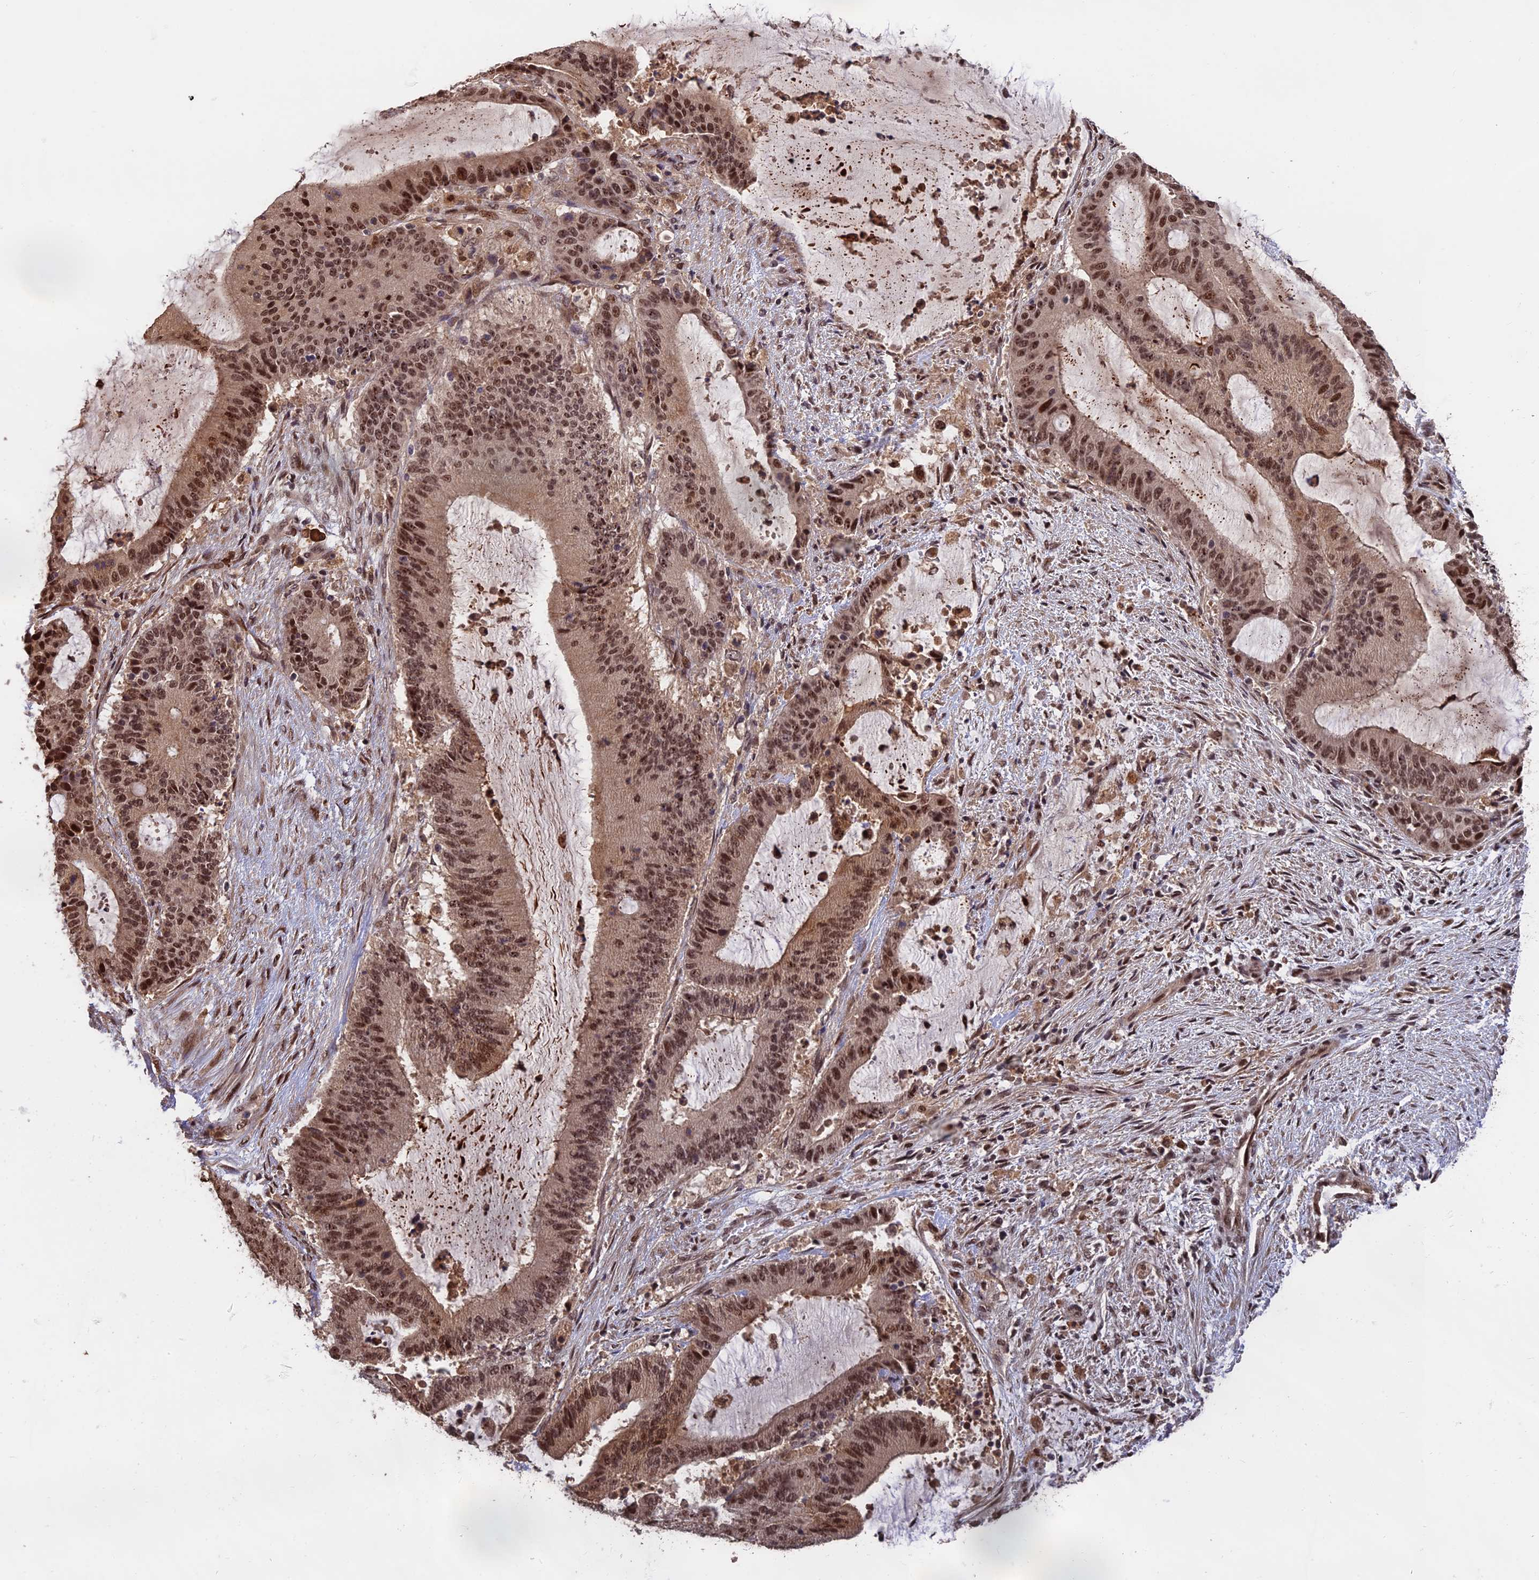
{"staining": {"intensity": "moderate", "quantity": ">75%", "location": "cytoplasmic/membranous,nuclear"}, "tissue": "liver cancer", "cell_type": "Tumor cells", "image_type": "cancer", "snomed": [{"axis": "morphology", "description": "Normal tissue, NOS"}, {"axis": "morphology", "description": "Cholangiocarcinoma"}, {"axis": "topography", "description": "Liver"}, {"axis": "topography", "description": "Peripheral nerve tissue"}], "caption": "Immunohistochemistry of human liver cholangiocarcinoma displays medium levels of moderate cytoplasmic/membranous and nuclear positivity in about >75% of tumor cells.", "gene": "OSBPL1A", "patient": {"sex": "female", "age": 73}}